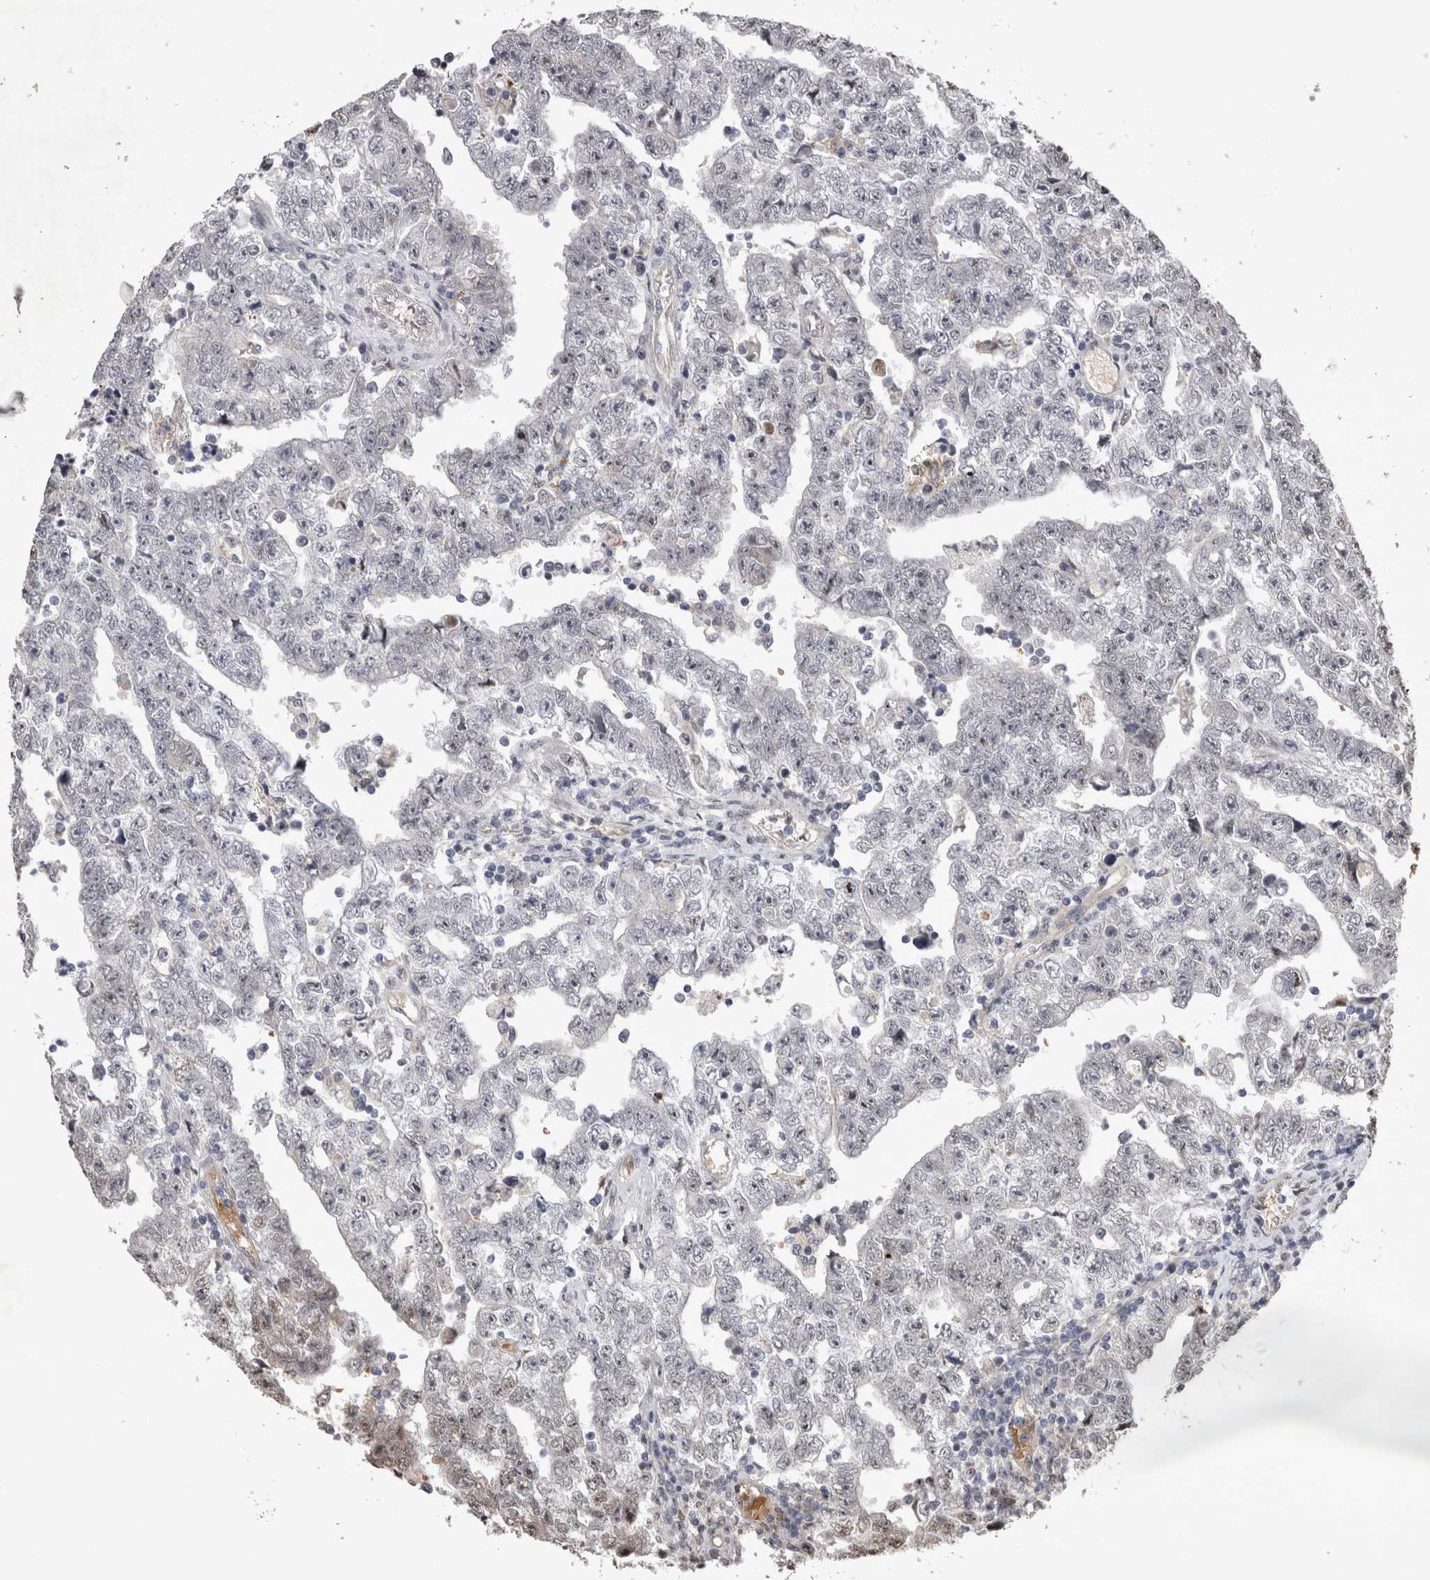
{"staining": {"intensity": "negative", "quantity": "none", "location": "none"}, "tissue": "testis cancer", "cell_type": "Tumor cells", "image_type": "cancer", "snomed": [{"axis": "morphology", "description": "Carcinoma, Embryonal, NOS"}, {"axis": "topography", "description": "Testis"}], "caption": "Embryonal carcinoma (testis) stained for a protein using immunohistochemistry (IHC) displays no expression tumor cells.", "gene": "IFI44", "patient": {"sex": "male", "age": 25}}